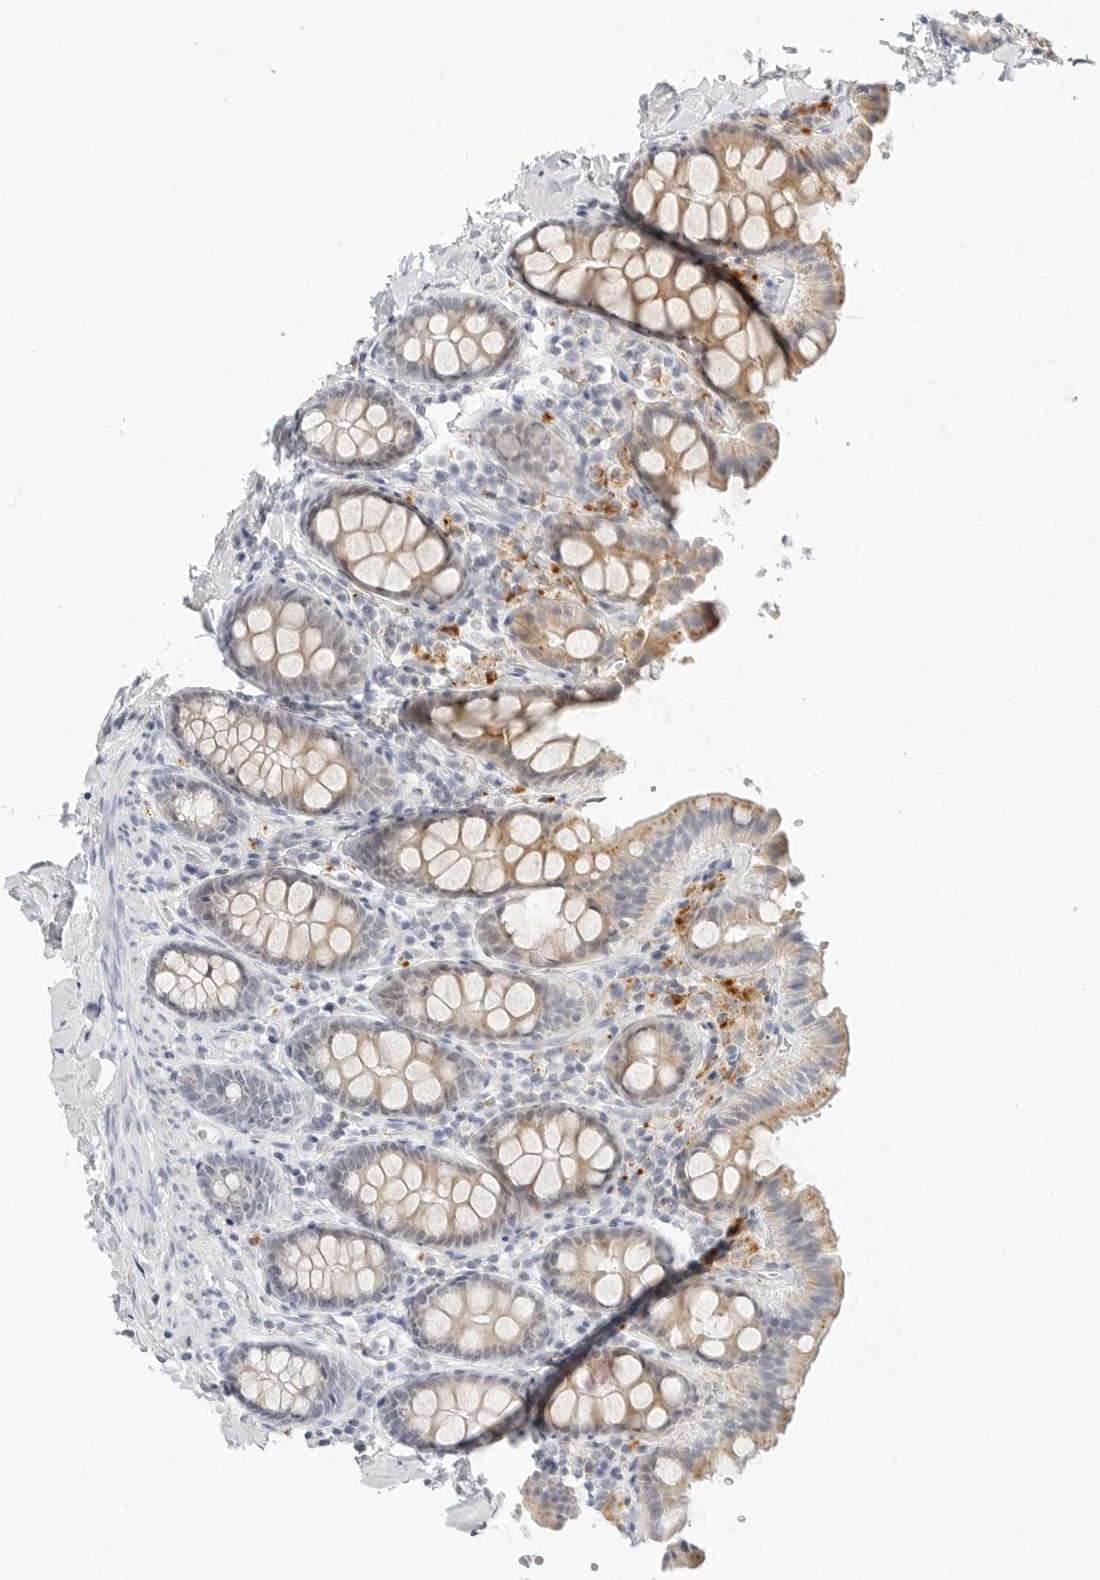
{"staining": {"intensity": "negative", "quantity": "none", "location": "none"}, "tissue": "colon", "cell_type": "Endothelial cells", "image_type": "normal", "snomed": [{"axis": "morphology", "description": "Normal tissue, NOS"}, {"axis": "topography", "description": "Colon"}, {"axis": "topography", "description": "Peripheral nerve tissue"}], "caption": "High magnification brightfield microscopy of normal colon stained with DAB (brown) and counterstained with hematoxylin (blue): endothelial cells show no significant positivity.", "gene": "TSEN2", "patient": {"sex": "female", "age": 61}}